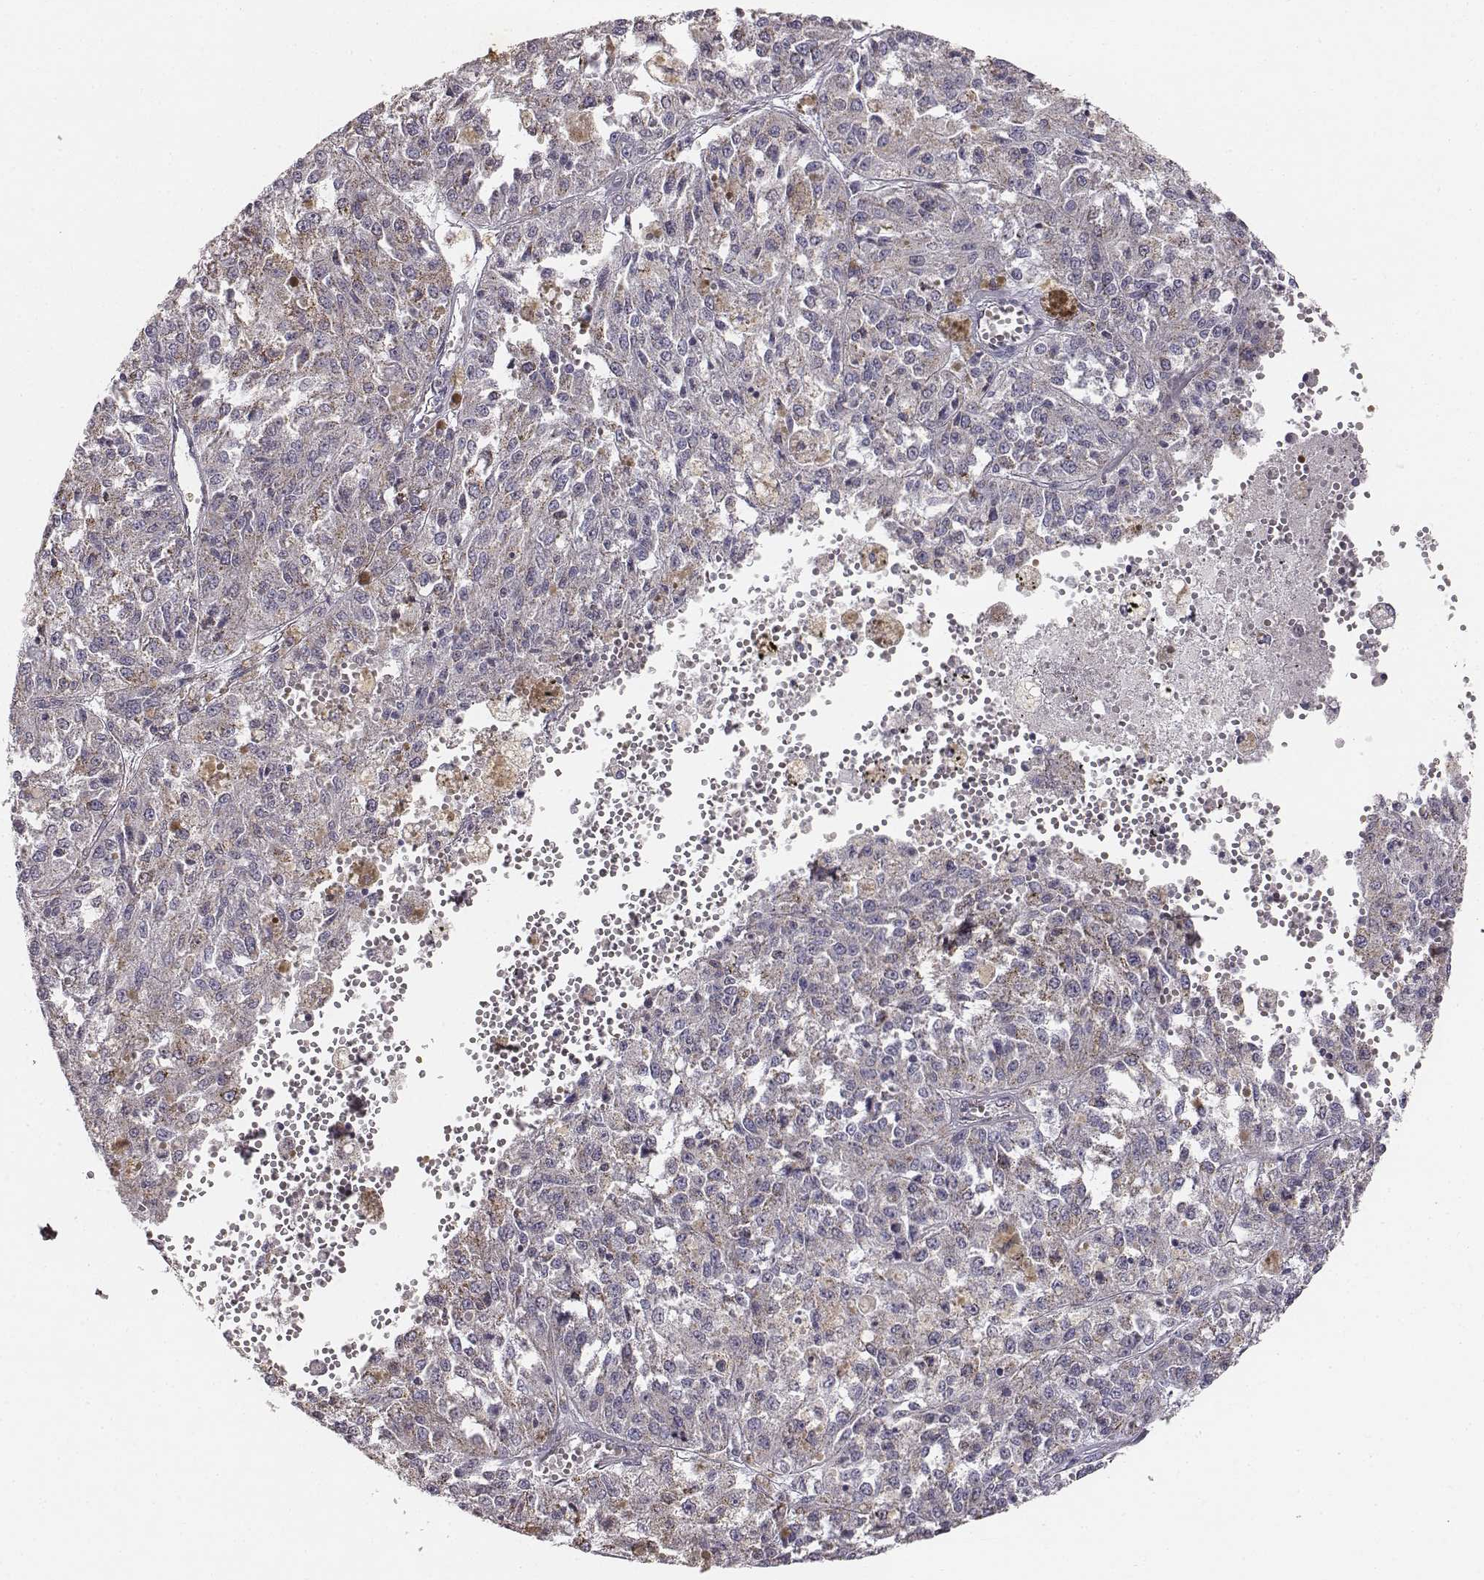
{"staining": {"intensity": "negative", "quantity": "none", "location": "none"}, "tissue": "melanoma", "cell_type": "Tumor cells", "image_type": "cancer", "snomed": [{"axis": "morphology", "description": "Malignant melanoma, Metastatic site"}, {"axis": "topography", "description": "Lymph node"}], "caption": "Tumor cells are negative for brown protein staining in melanoma. (Immunohistochemistry (ihc), brightfield microscopy, high magnification).", "gene": "ABCD3", "patient": {"sex": "female", "age": 64}}